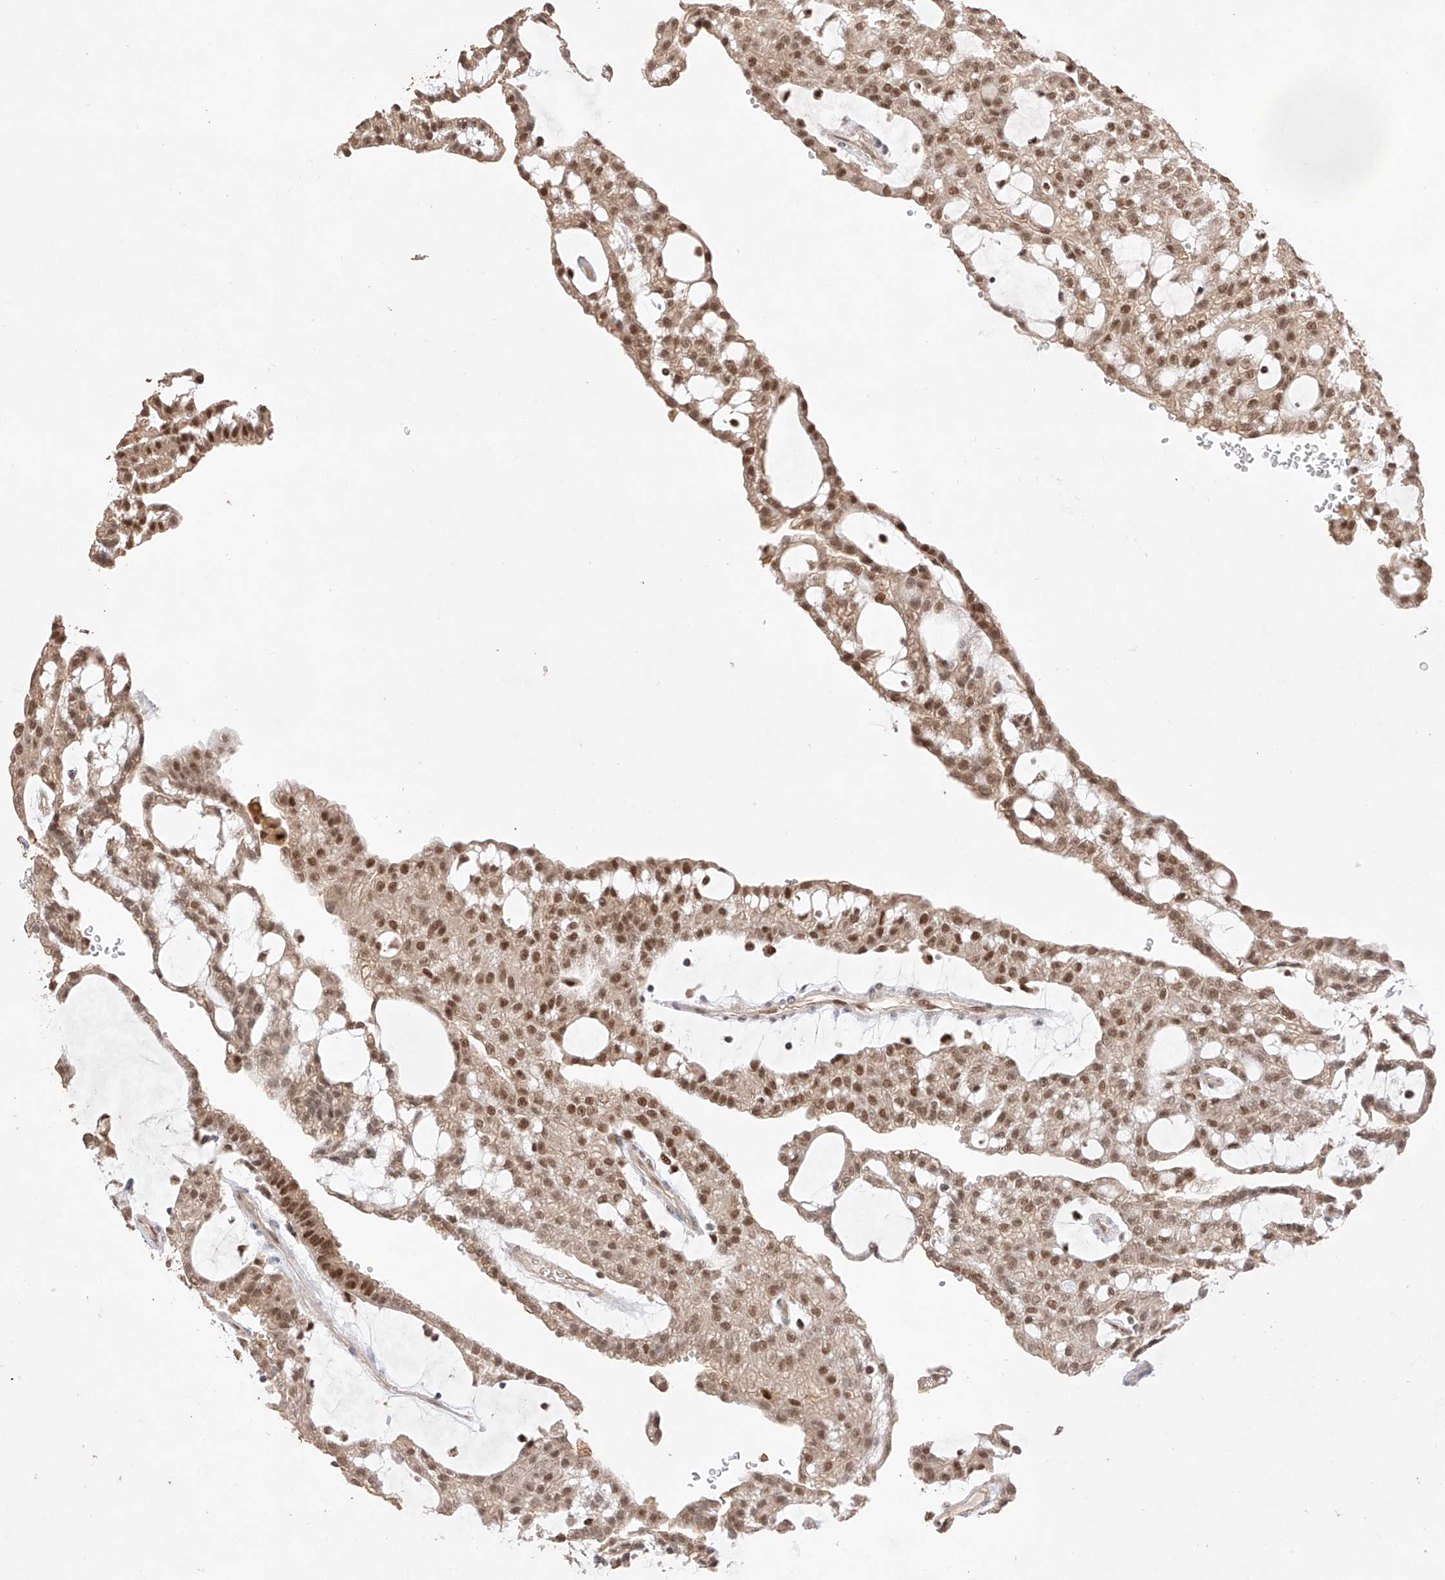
{"staining": {"intensity": "moderate", "quantity": ">75%", "location": "nuclear"}, "tissue": "renal cancer", "cell_type": "Tumor cells", "image_type": "cancer", "snomed": [{"axis": "morphology", "description": "Adenocarcinoma, NOS"}, {"axis": "topography", "description": "Kidney"}], "caption": "The micrograph demonstrates immunohistochemical staining of renal adenocarcinoma. There is moderate nuclear expression is appreciated in approximately >75% of tumor cells. The staining is performed using DAB brown chromogen to label protein expression. The nuclei are counter-stained blue using hematoxylin.", "gene": "APIP", "patient": {"sex": "male", "age": 63}}